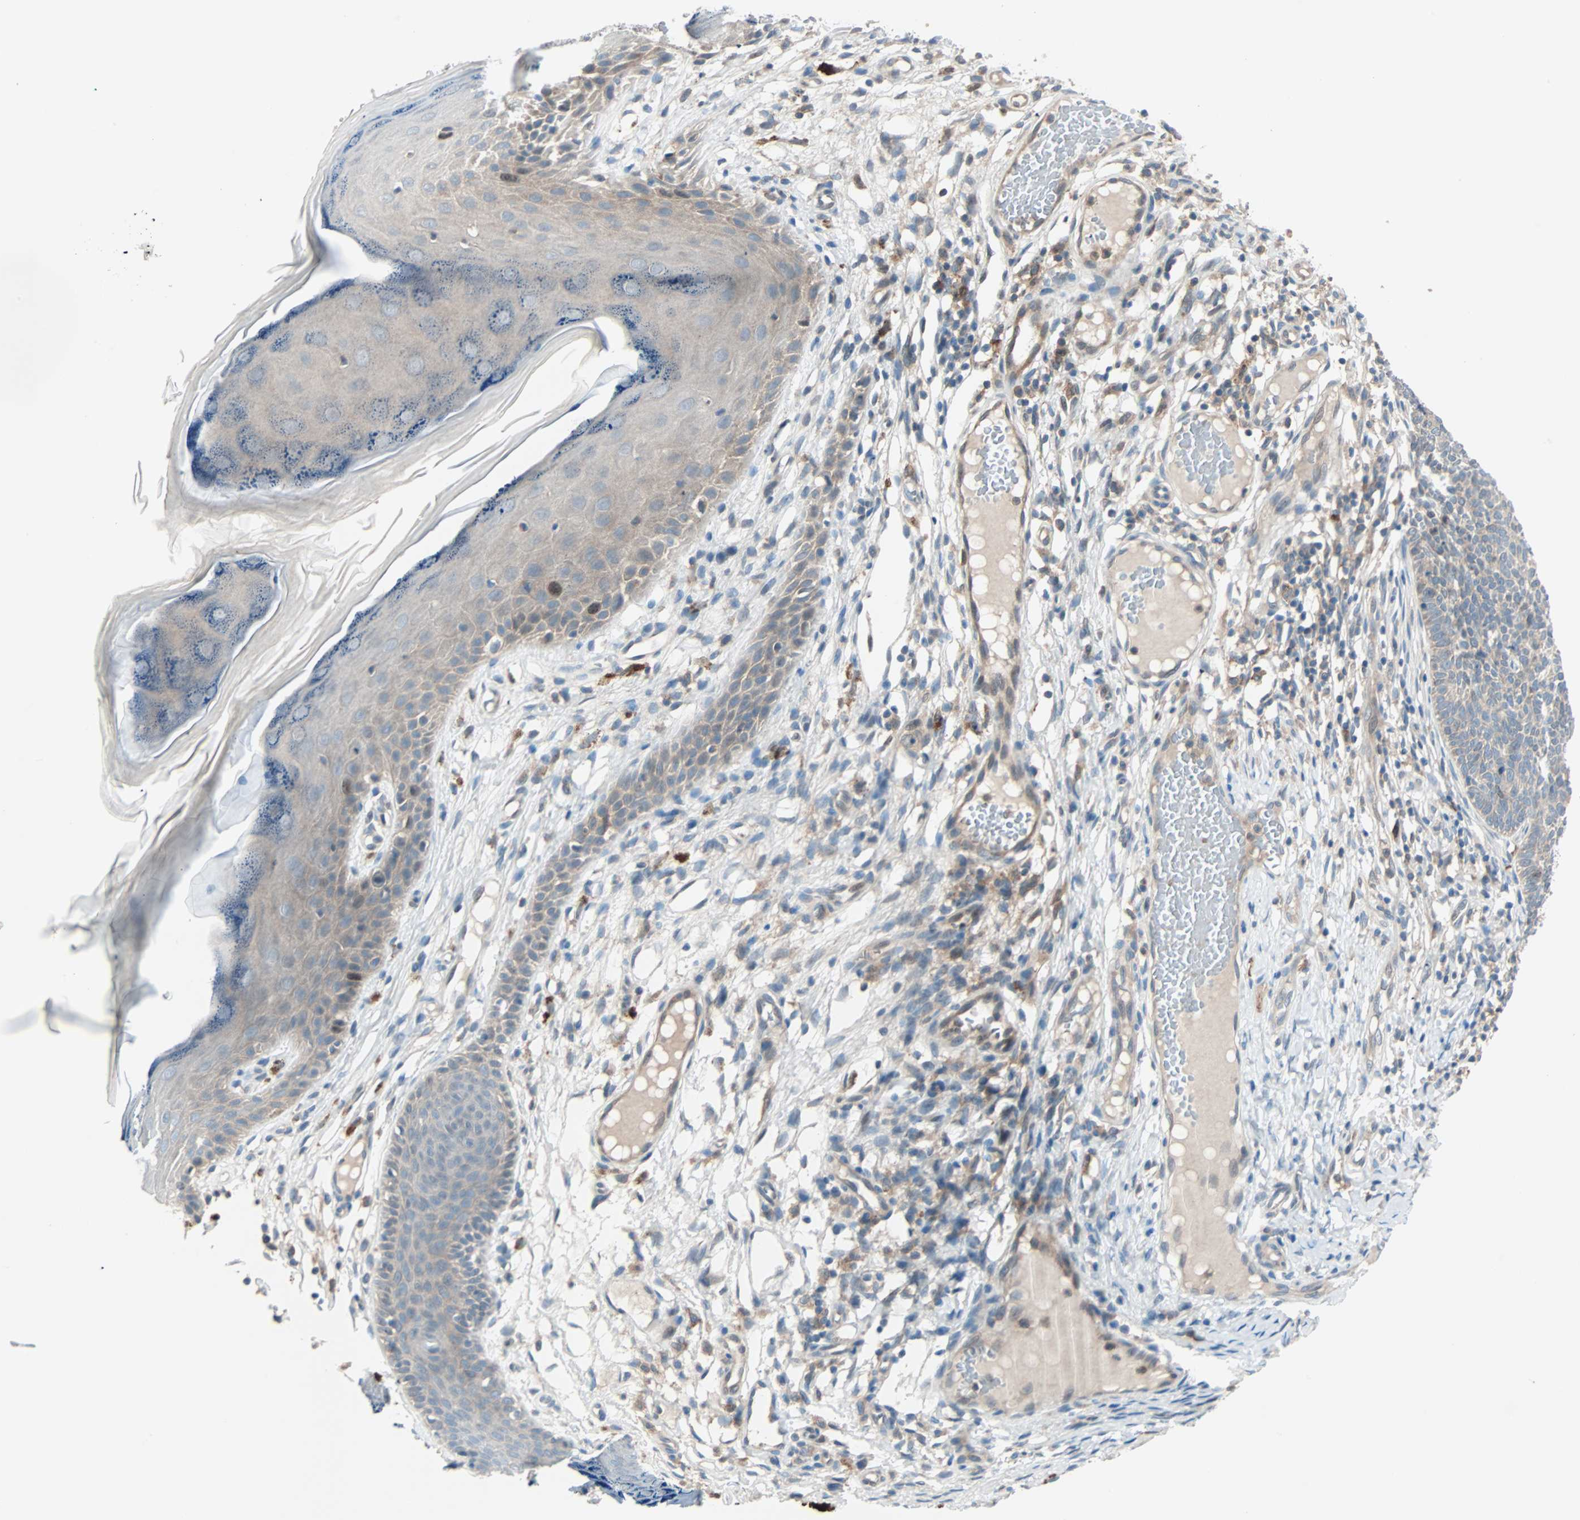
{"staining": {"intensity": "weak", "quantity": ">75%", "location": "cytoplasmic/membranous"}, "tissue": "skin cancer", "cell_type": "Tumor cells", "image_type": "cancer", "snomed": [{"axis": "morphology", "description": "Normal tissue, NOS"}, {"axis": "morphology", "description": "Basal cell carcinoma"}, {"axis": "topography", "description": "Skin"}], "caption": "High-magnification brightfield microscopy of basal cell carcinoma (skin) stained with DAB (brown) and counterstained with hematoxylin (blue). tumor cells exhibit weak cytoplasmic/membranous expression is identified in about>75% of cells.", "gene": "SMIM8", "patient": {"sex": "male", "age": 87}}